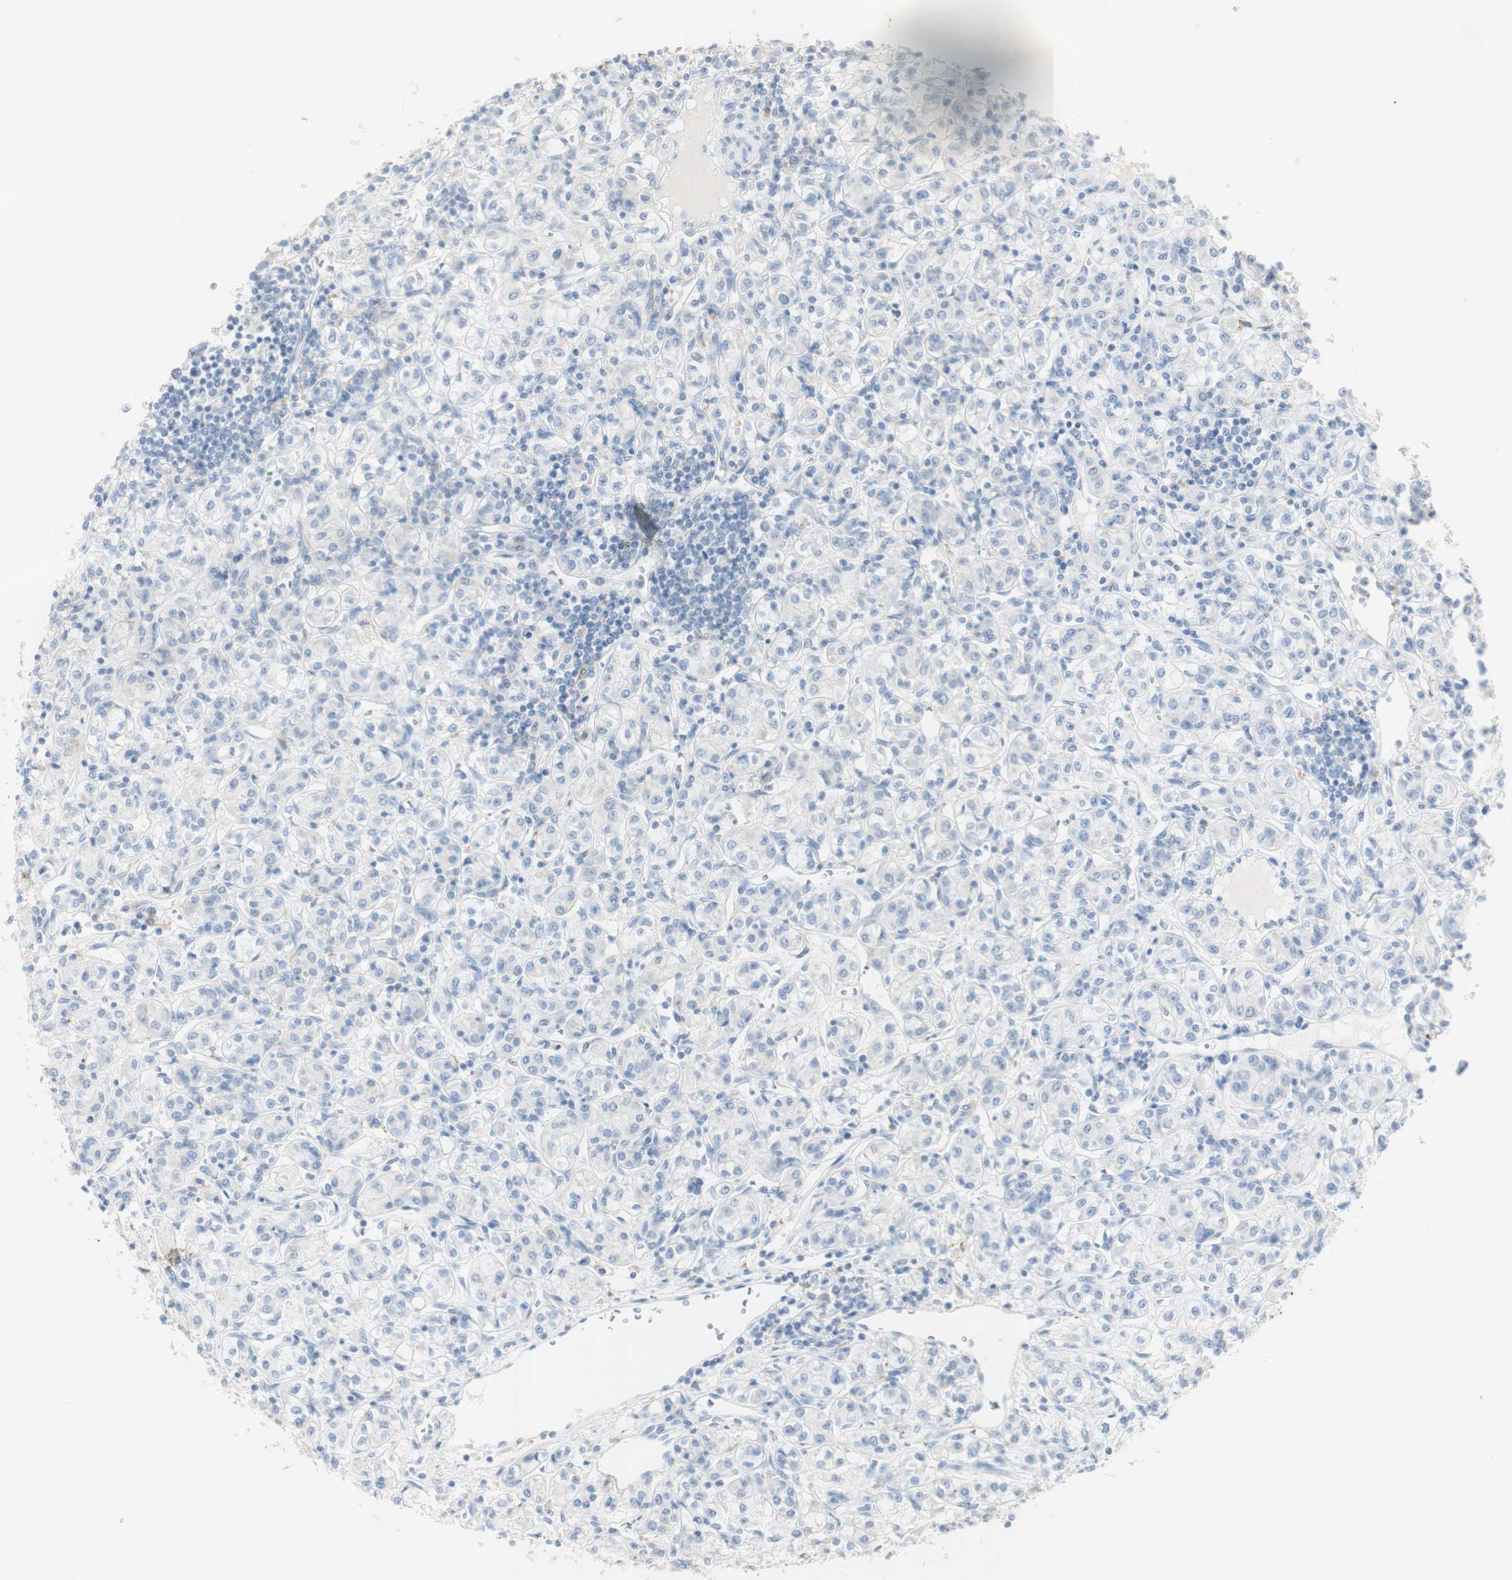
{"staining": {"intensity": "negative", "quantity": "none", "location": "none"}, "tissue": "renal cancer", "cell_type": "Tumor cells", "image_type": "cancer", "snomed": [{"axis": "morphology", "description": "Adenocarcinoma, NOS"}, {"axis": "topography", "description": "Kidney"}], "caption": "DAB immunohistochemical staining of human renal cancer (adenocarcinoma) reveals no significant staining in tumor cells. (Stains: DAB (3,3'-diaminobenzidine) IHC with hematoxylin counter stain, Microscopy: brightfield microscopy at high magnification).", "gene": "ART3", "patient": {"sex": "male", "age": 77}}